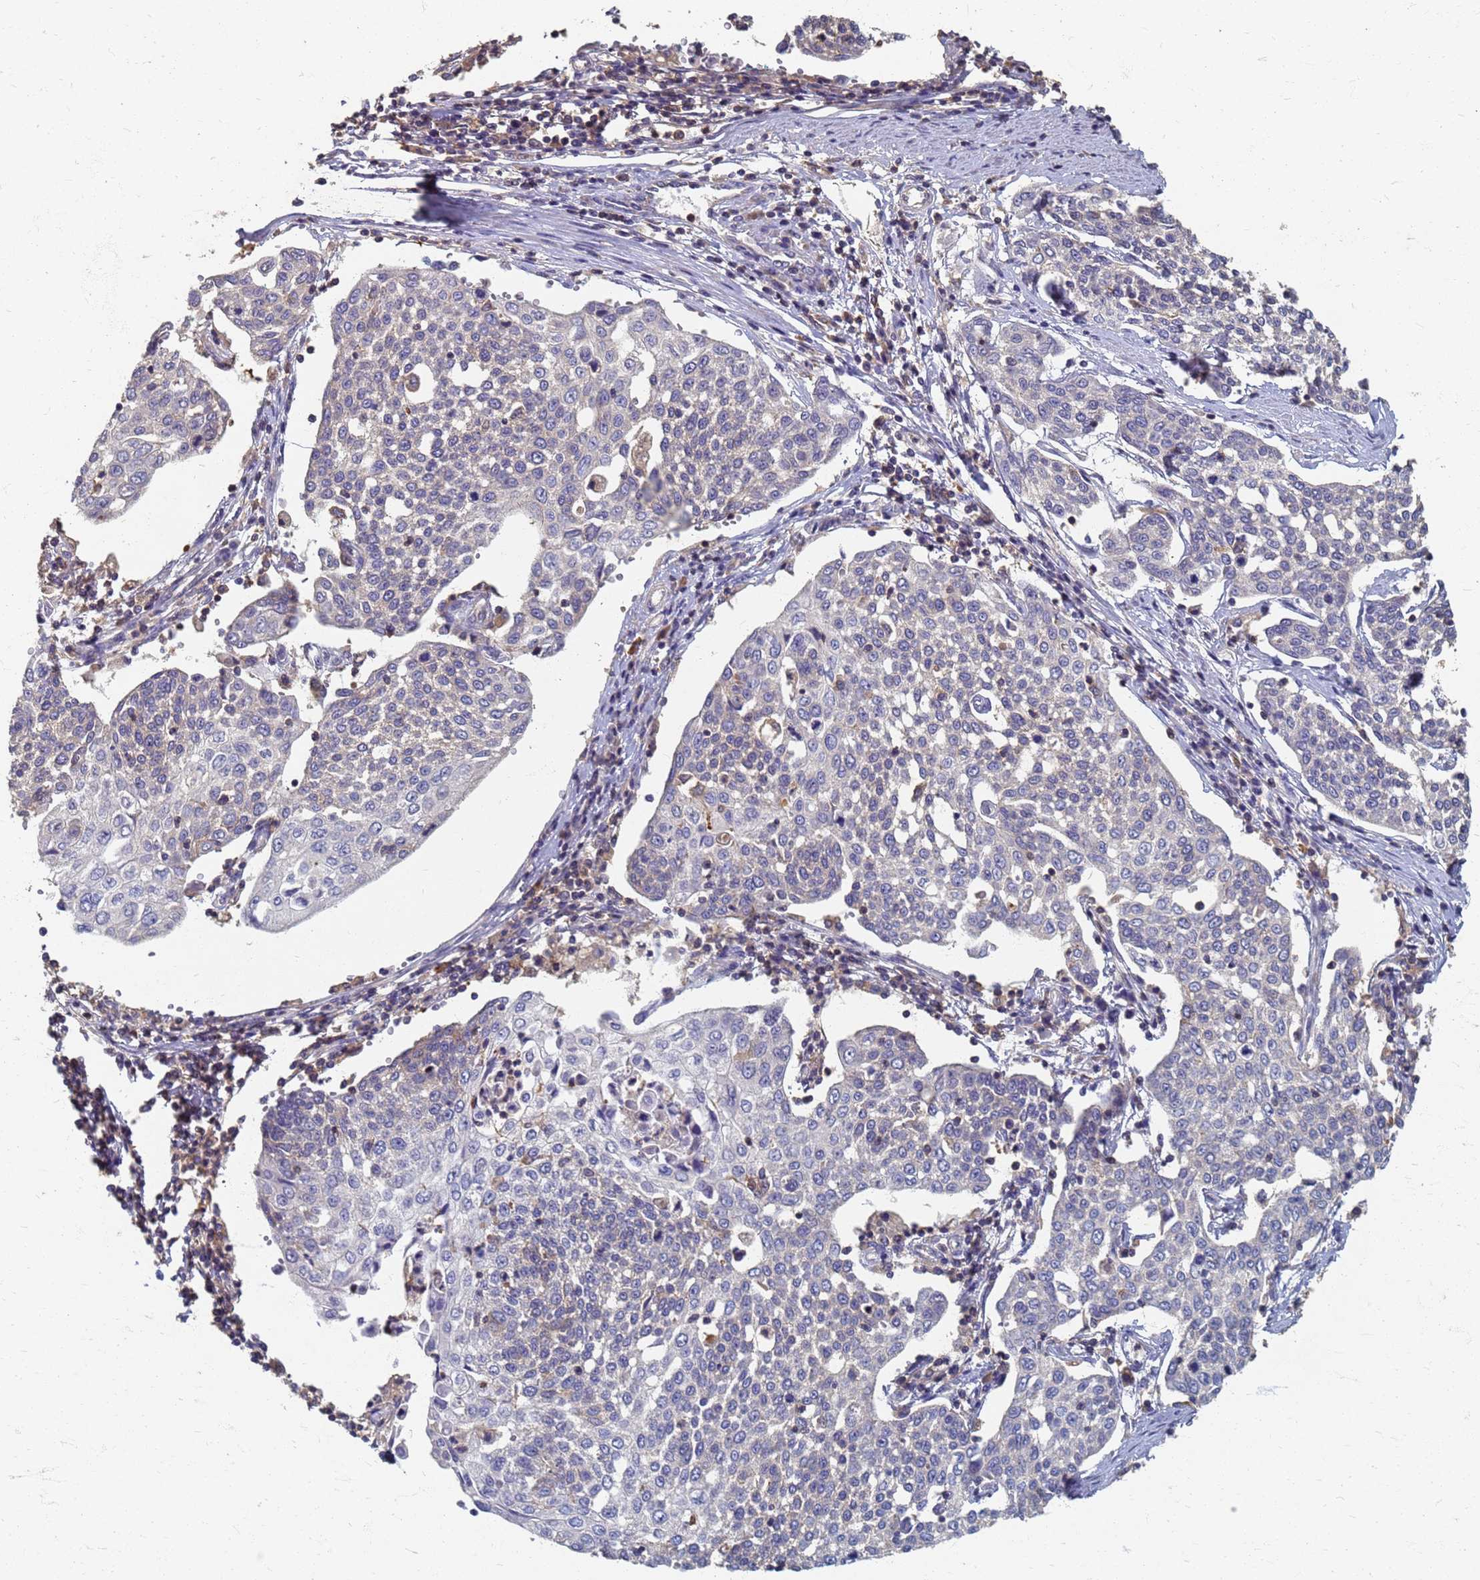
{"staining": {"intensity": "negative", "quantity": "none", "location": "none"}, "tissue": "cervical cancer", "cell_type": "Tumor cells", "image_type": "cancer", "snomed": [{"axis": "morphology", "description": "Squamous cell carcinoma, NOS"}, {"axis": "topography", "description": "Cervix"}], "caption": "The IHC histopathology image has no significant staining in tumor cells of squamous cell carcinoma (cervical) tissue. Brightfield microscopy of immunohistochemistry (IHC) stained with DAB (3,3'-diaminobenzidine) (brown) and hematoxylin (blue), captured at high magnification.", "gene": "KRCC1", "patient": {"sex": "female", "age": 34}}